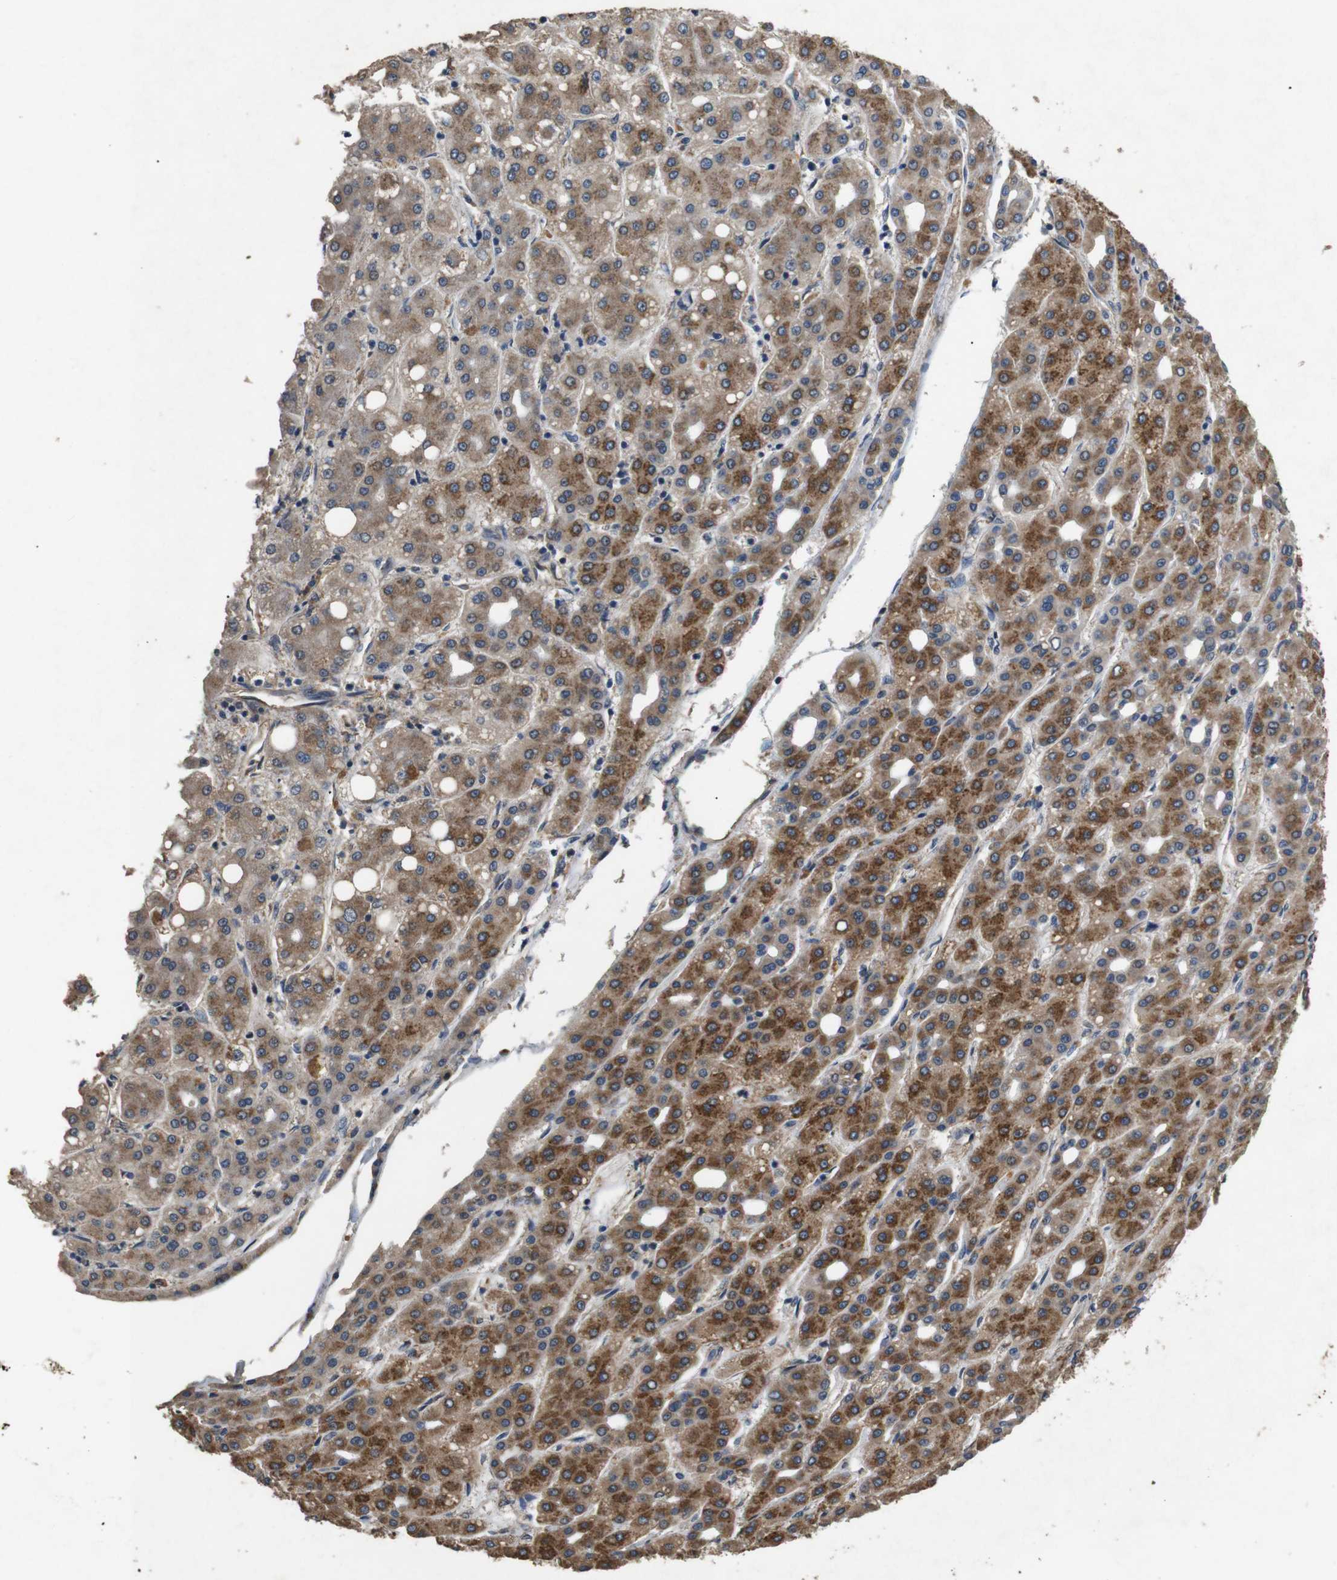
{"staining": {"intensity": "strong", "quantity": "25%-75%", "location": "cytoplasmic/membranous"}, "tissue": "liver cancer", "cell_type": "Tumor cells", "image_type": "cancer", "snomed": [{"axis": "morphology", "description": "Carcinoma, Hepatocellular, NOS"}, {"axis": "topography", "description": "Liver"}], "caption": "Tumor cells display high levels of strong cytoplasmic/membranous staining in approximately 25%-75% of cells in human liver cancer (hepatocellular carcinoma).", "gene": "BNIP3", "patient": {"sex": "male", "age": 65}}